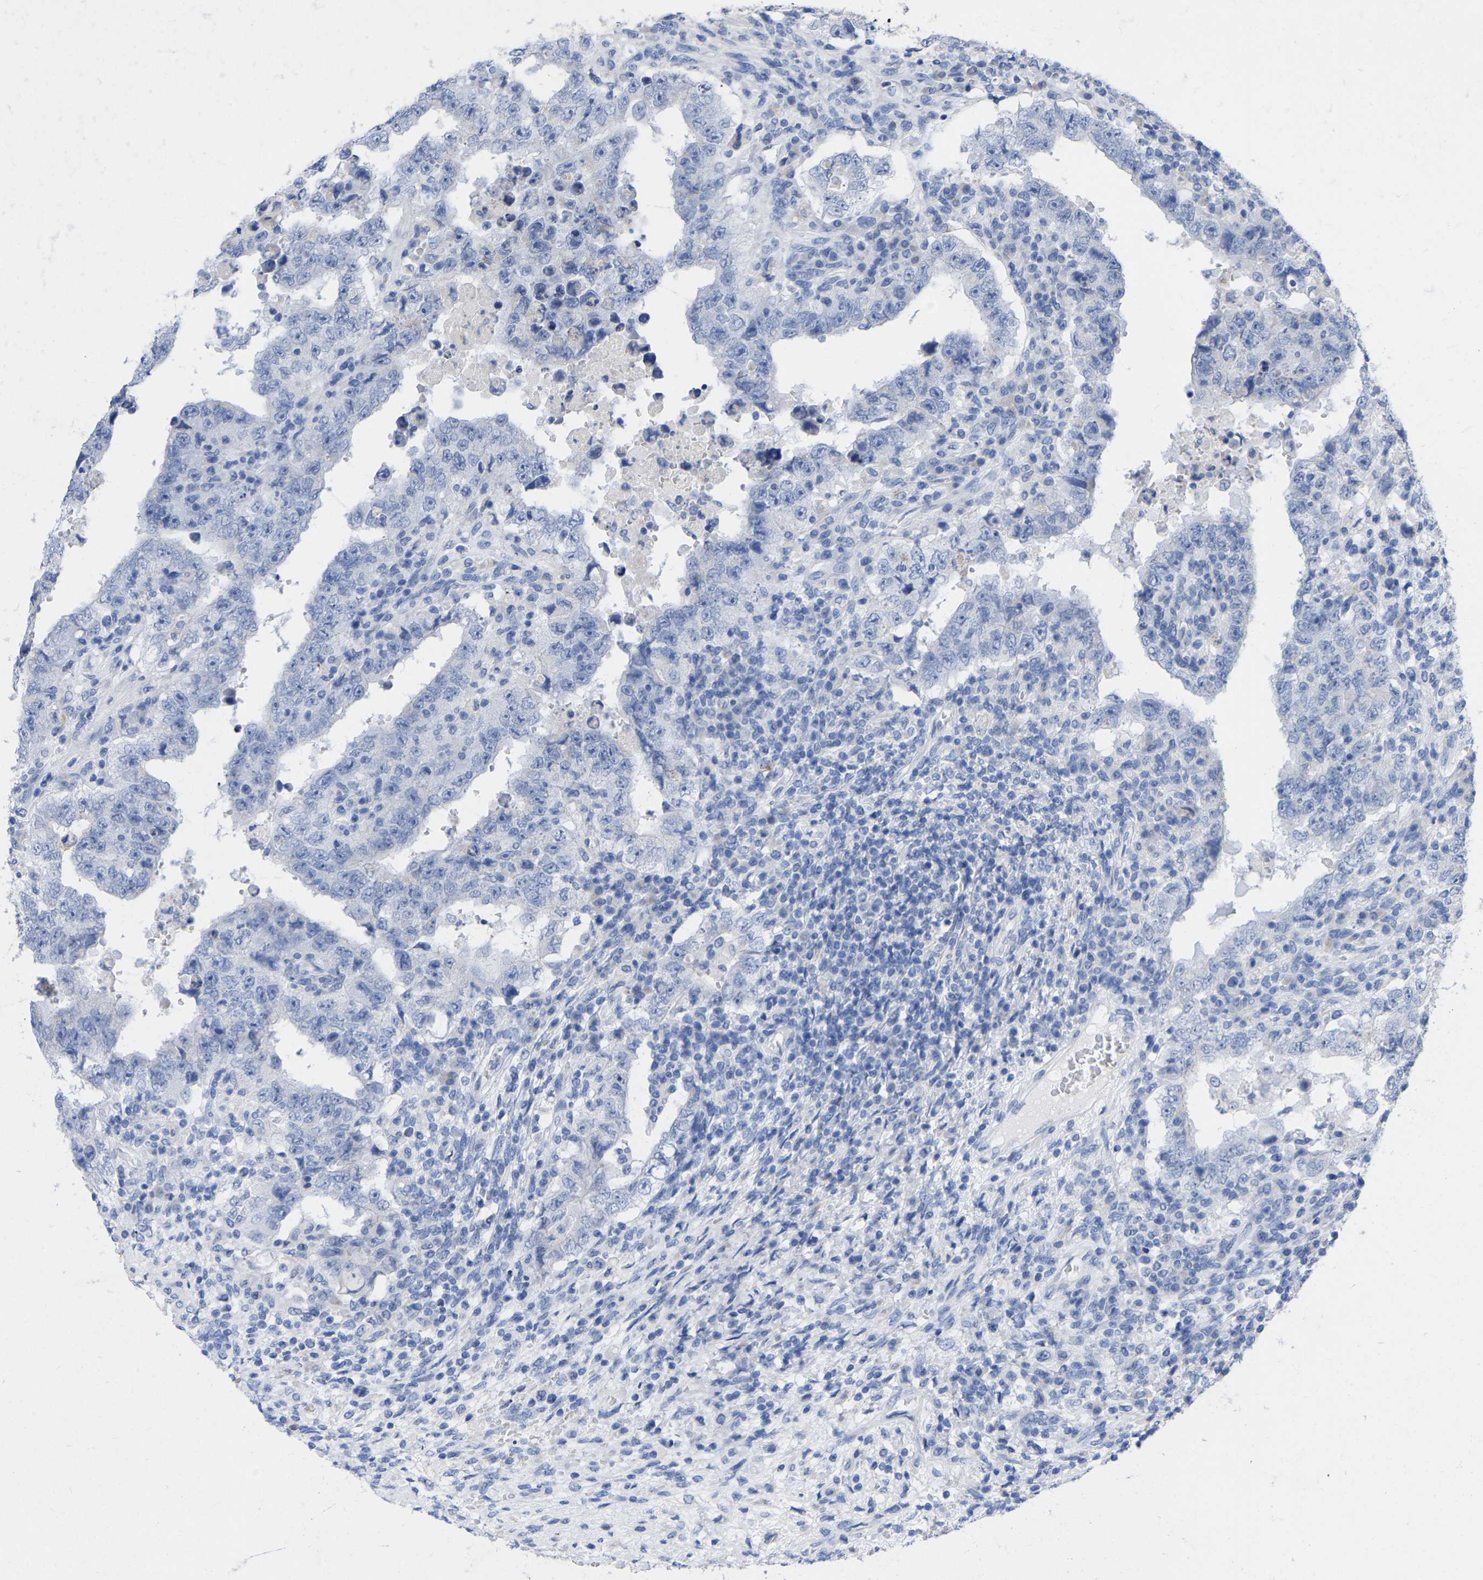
{"staining": {"intensity": "negative", "quantity": "none", "location": "none"}, "tissue": "testis cancer", "cell_type": "Tumor cells", "image_type": "cancer", "snomed": [{"axis": "morphology", "description": "Carcinoma, Embryonal, NOS"}, {"axis": "topography", "description": "Testis"}], "caption": "IHC image of human testis embryonal carcinoma stained for a protein (brown), which demonstrates no expression in tumor cells. (DAB IHC visualized using brightfield microscopy, high magnification).", "gene": "STRIP2", "patient": {"sex": "male", "age": 26}}